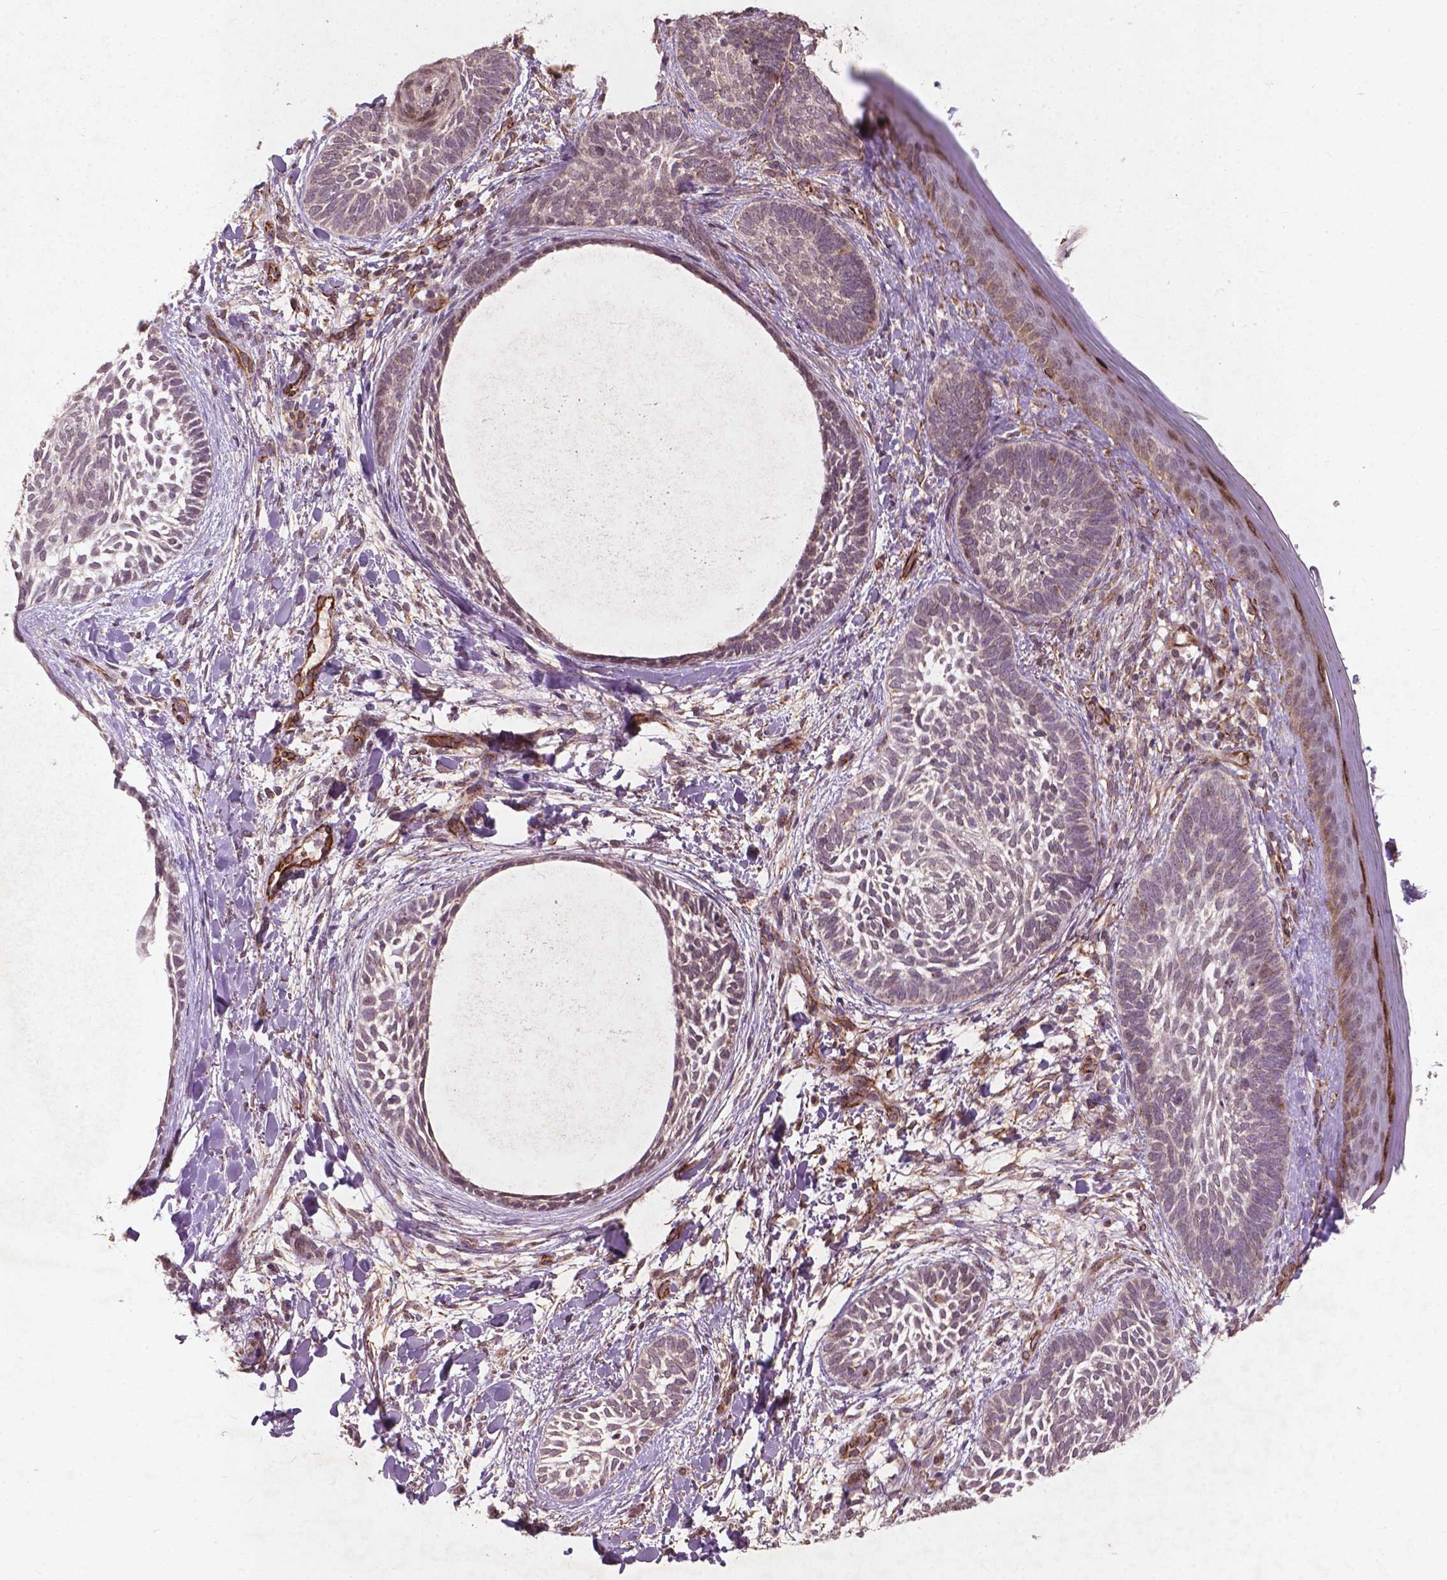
{"staining": {"intensity": "negative", "quantity": "none", "location": "none"}, "tissue": "skin cancer", "cell_type": "Tumor cells", "image_type": "cancer", "snomed": [{"axis": "morphology", "description": "Normal tissue, NOS"}, {"axis": "morphology", "description": "Basal cell carcinoma"}, {"axis": "topography", "description": "Skin"}], "caption": "Immunohistochemical staining of basal cell carcinoma (skin) exhibits no significant positivity in tumor cells. (Stains: DAB (3,3'-diaminobenzidine) immunohistochemistry with hematoxylin counter stain, Microscopy: brightfield microscopy at high magnification).", "gene": "SMAD2", "patient": {"sex": "male", "age": 46}}